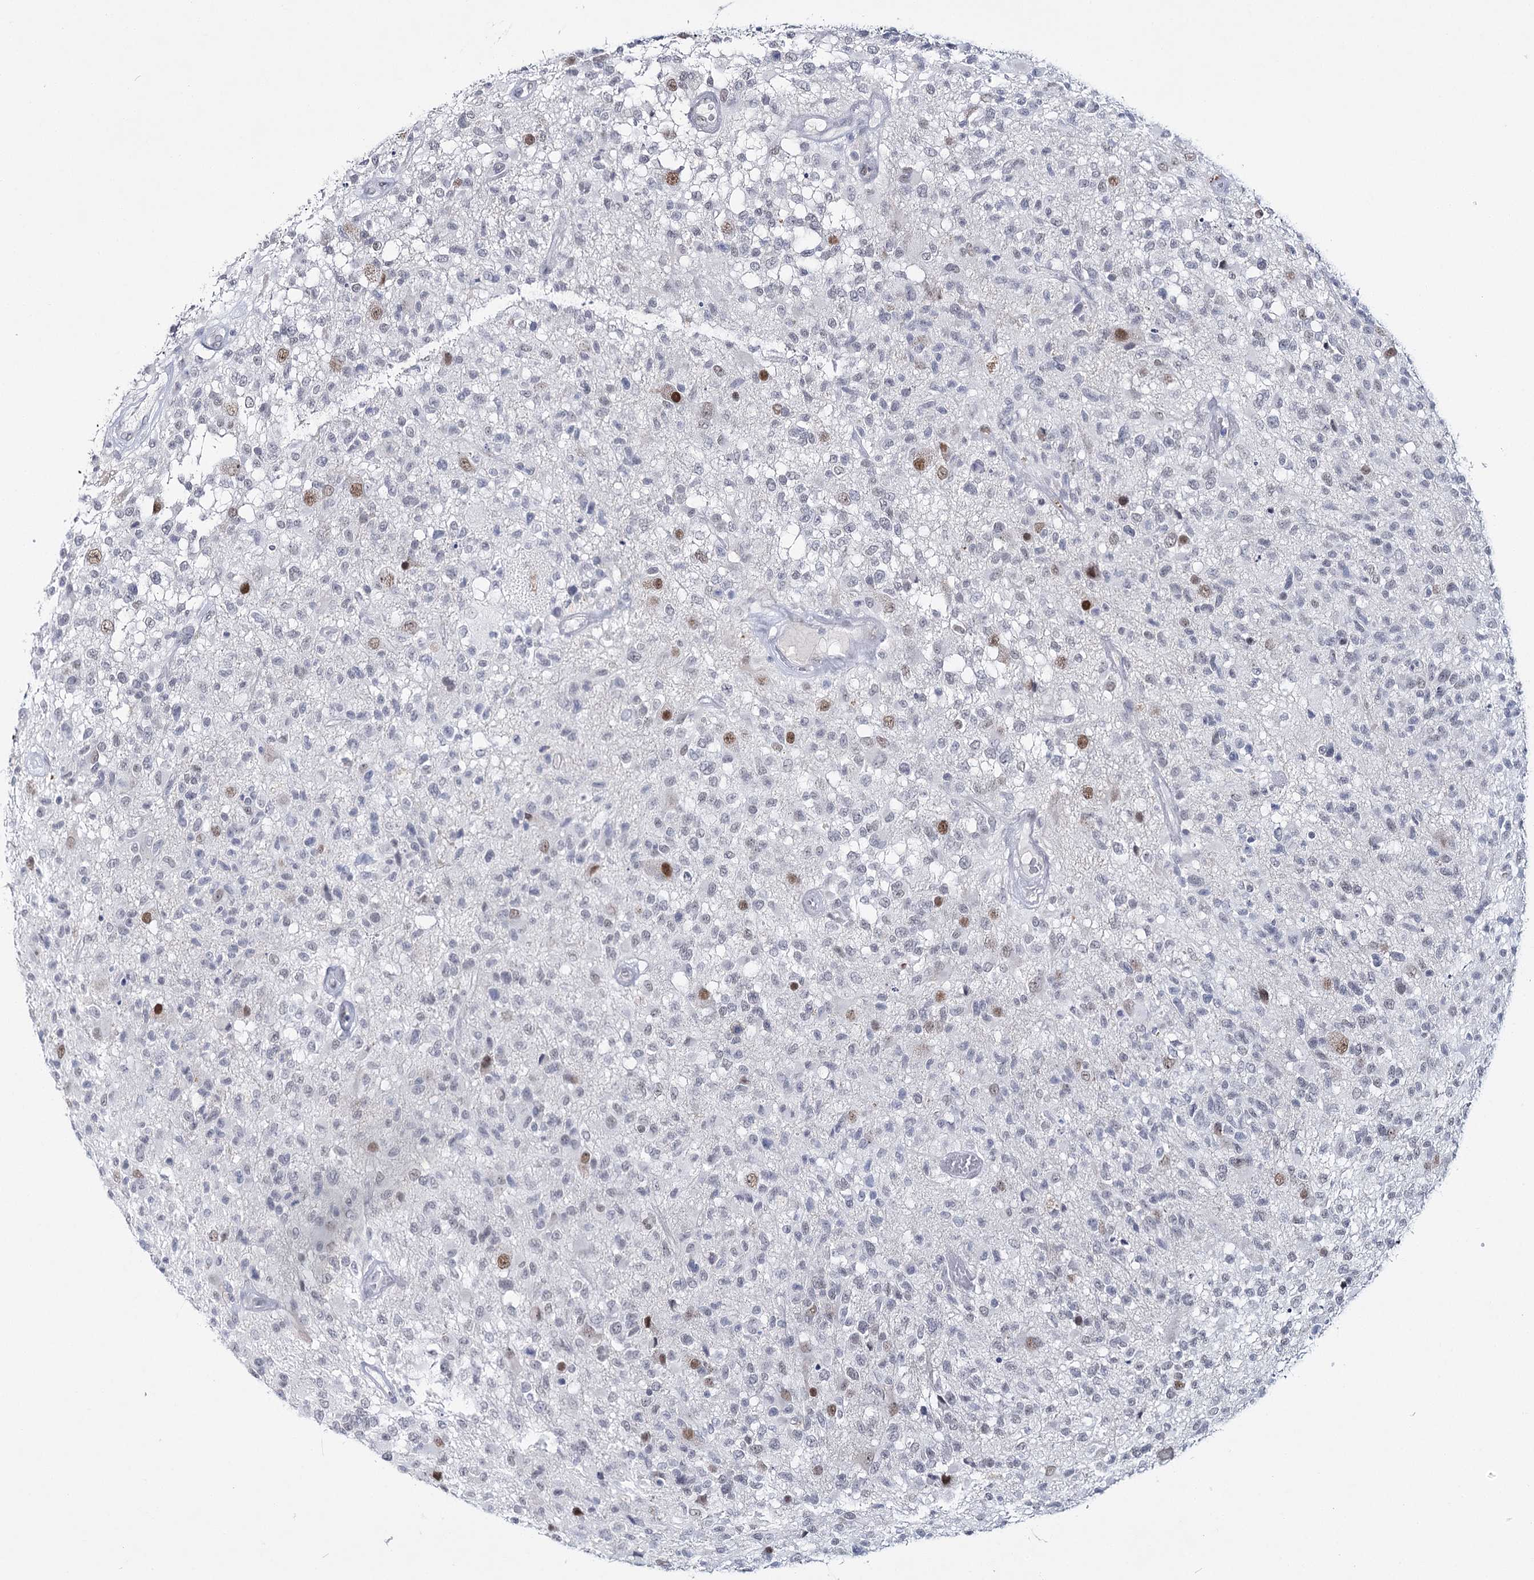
{"staining": {"intensity": "moderate", "quantity": "<25%", "location": "nuclear"}, "tissue": "glioma", "cell_type": "Tumor cells", "image_type": "cancer", "snomed": [{"axis": "morphology", "description": "Glioma, malignant, High grade"}, {"axis": "morphology", "description": "Glioblastoma, NOS"}, {"axis": "topography", "description": "Brain"}], "caption": "Immunohistochemistry (IHC) of malignant glioma (high-grade) reveals low levels of moderate nuclear expression in approximately <25% of tumor cells. The staining was performed using DAB (3,3'-diaminobenzidine), with brown indicating positive protein expression. Nuclei are stained blue with hematoxylin.", "gene": "ZC3H8", "patient": {"sex": "male", "age": 60}}